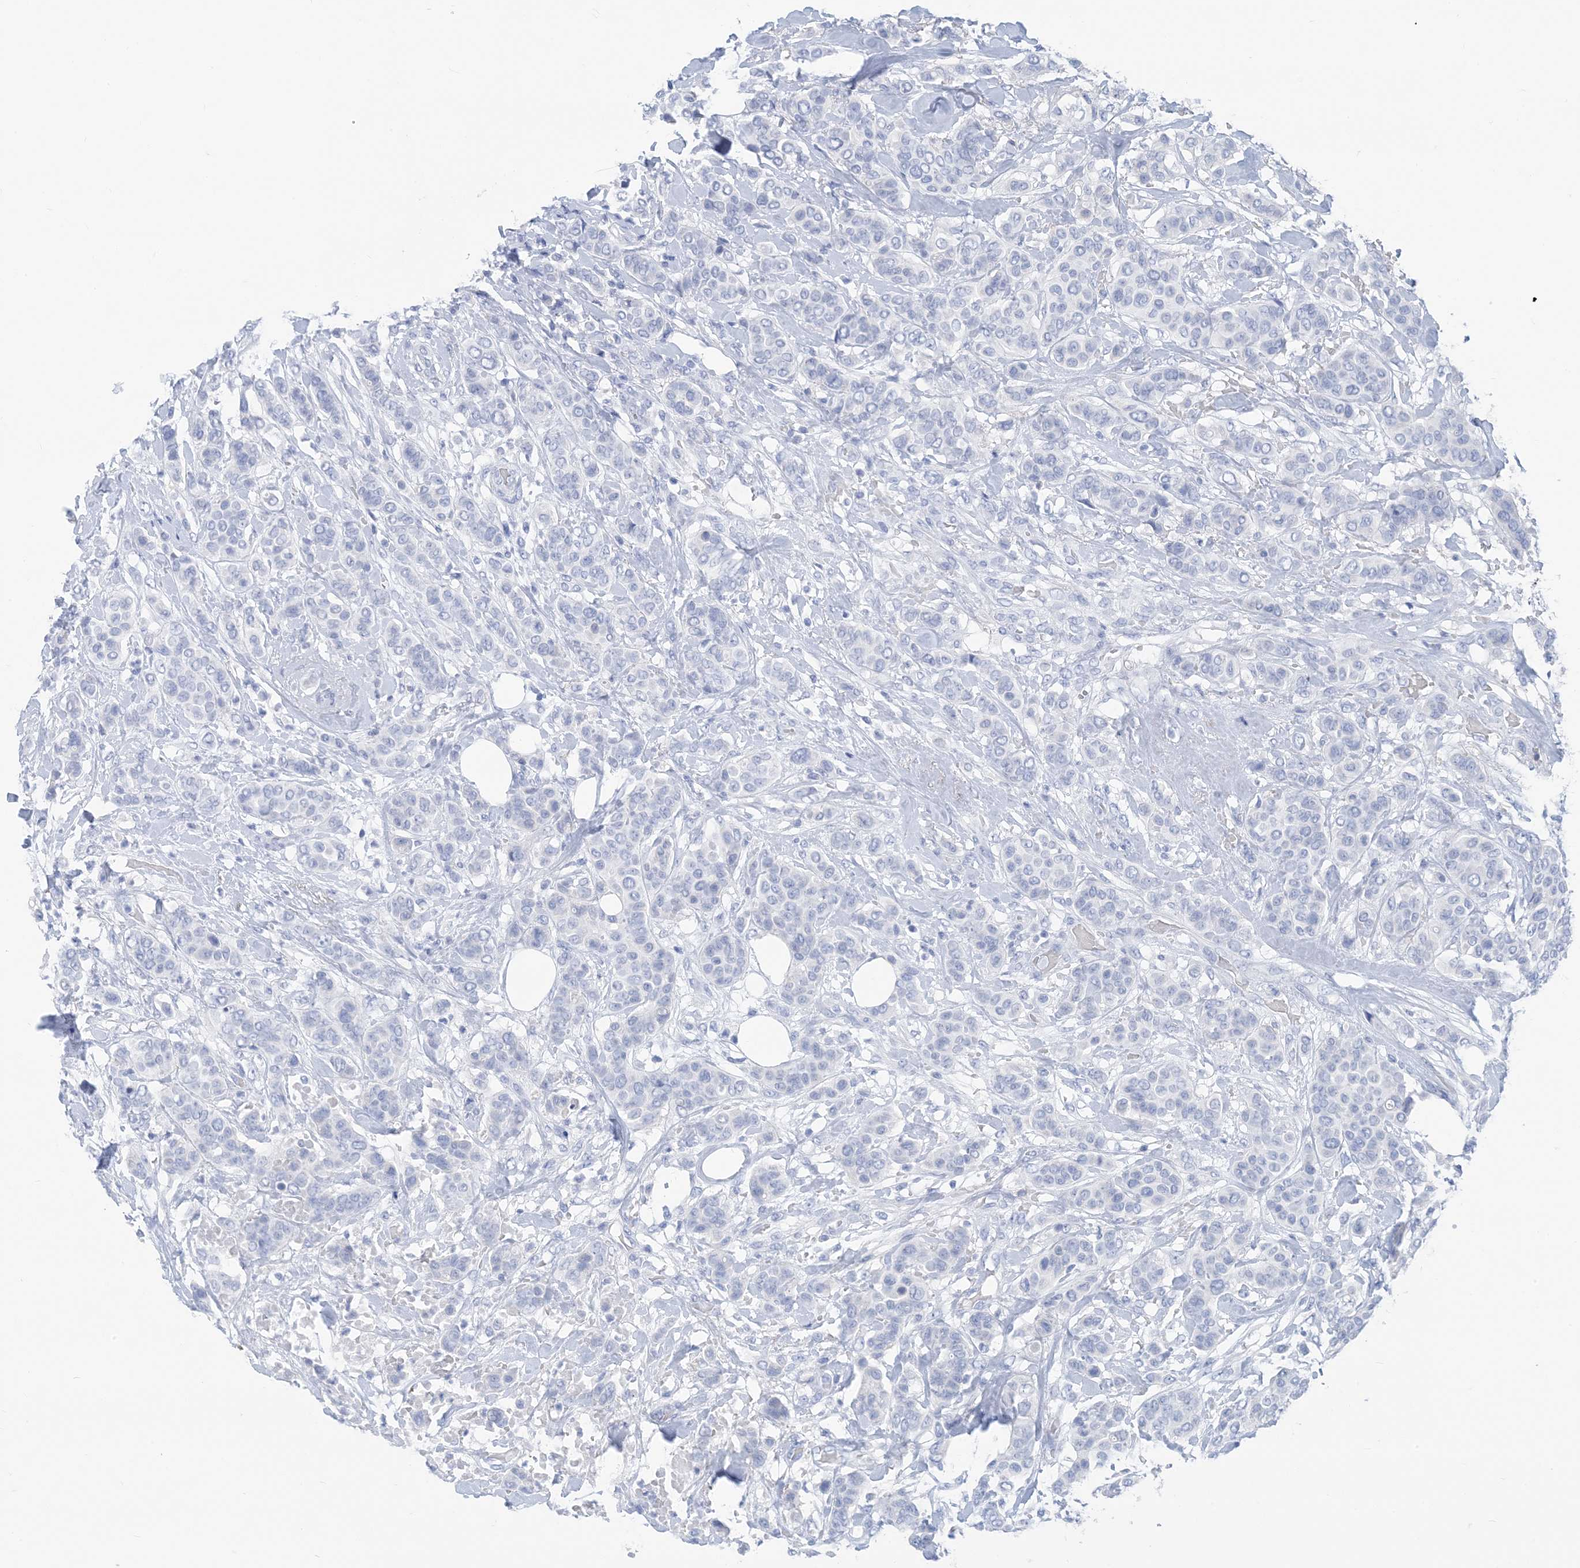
{"staining": {"intensity": "negative", "quantity": "none", "location": "none"}, "tissue": "breast cancer", "cell_type": "Tumor cells", "image_type": "cancer", "snomed": [{"axis": "morphology", "description": "Lobular carcinoma"}, {"axis": "topography", "description": "Breast"}], "caption": "DAB (3,3'-diaminobenzidine) immunohistochemical staining of breast lobular carcinoma shows no significant expression in tumor cells.", "gene": "SH3YL1", "patient": {"sex": "female", "age": 51}}